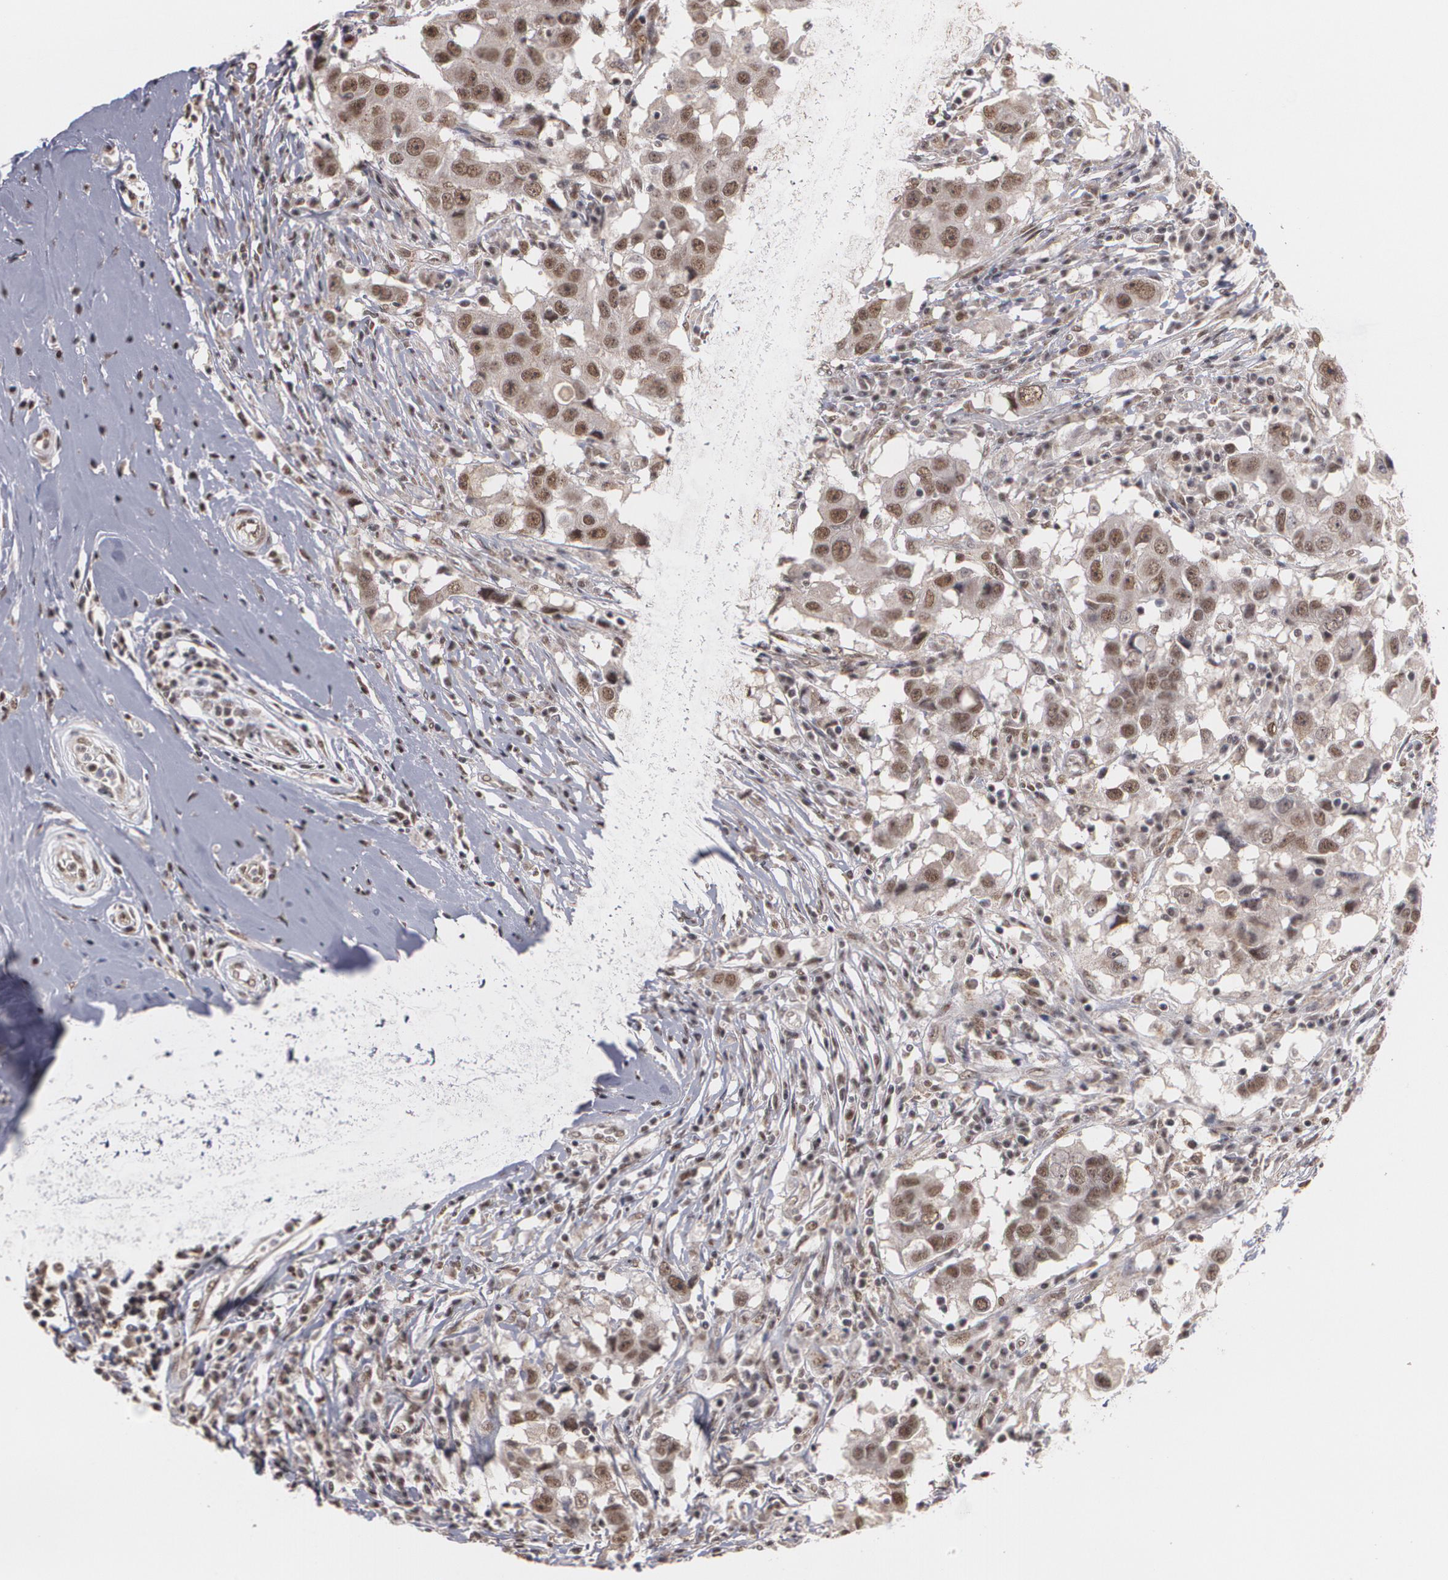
{"staining": {"intensity": "moderate", "quantity": ">75%", "location": "nuclear"}, "tissue": "breast cancer", "cell_type": "Tumor cells", "image_type": "cancer", "snomed": [{"axis": "morphology", "description": "Duct carcinoma"}, {"axis": "topography", "description": "Breast"}], "caption": "Immunohistochemical staining of human intraductal carcinoma (breast) demonstrates medium levels of moderate nuclear positivity in about >75% of tumor cells. The staining was performed using DAB (3,3'-diaminobenzidine) to visualize the protein expression in brown, while the nuclei were stained in blue with hematoxylin (Magnification: 20x).", "gene": "ZNF75A", "patient": {"sex": "female", "age": 27}}